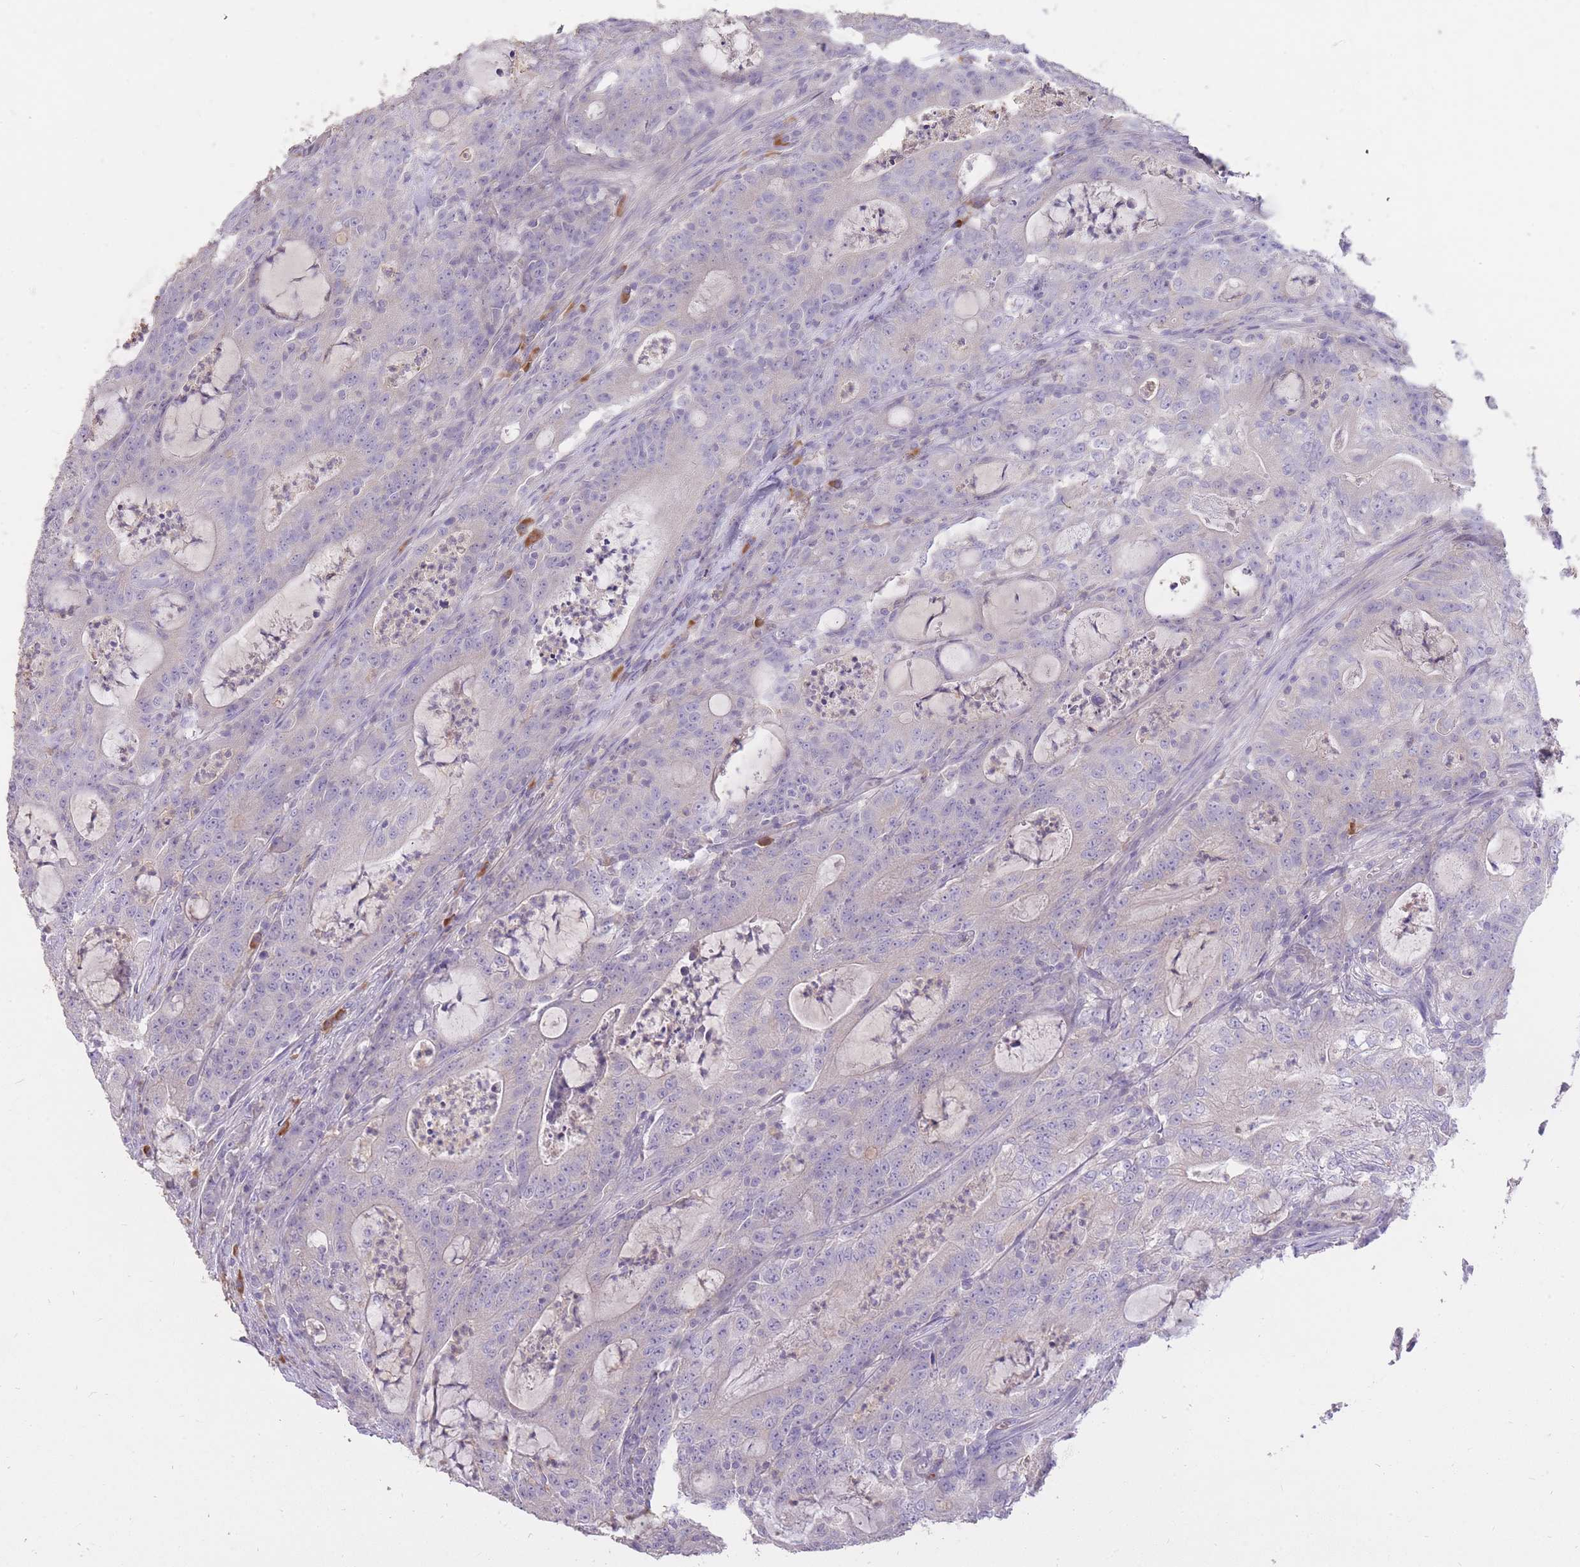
{"staining": {"intensity": "negative", "quantity": "none", "location": "none"}, "tissue": "colorectal cancer", "cell_type": "Tumor cells", "image_type": "cancer", "snomed": [{"axis": "morphology", "description": "Adenocarcinoma, NOS"}, {"axis": "topography", "description": "Colon"}], "caption": "This is an IHC micrograph of colorectal cancer. There is no staining in tumor cells.", "gene": "FRG2C", "patient": {"sex": "male", "age": 83}}